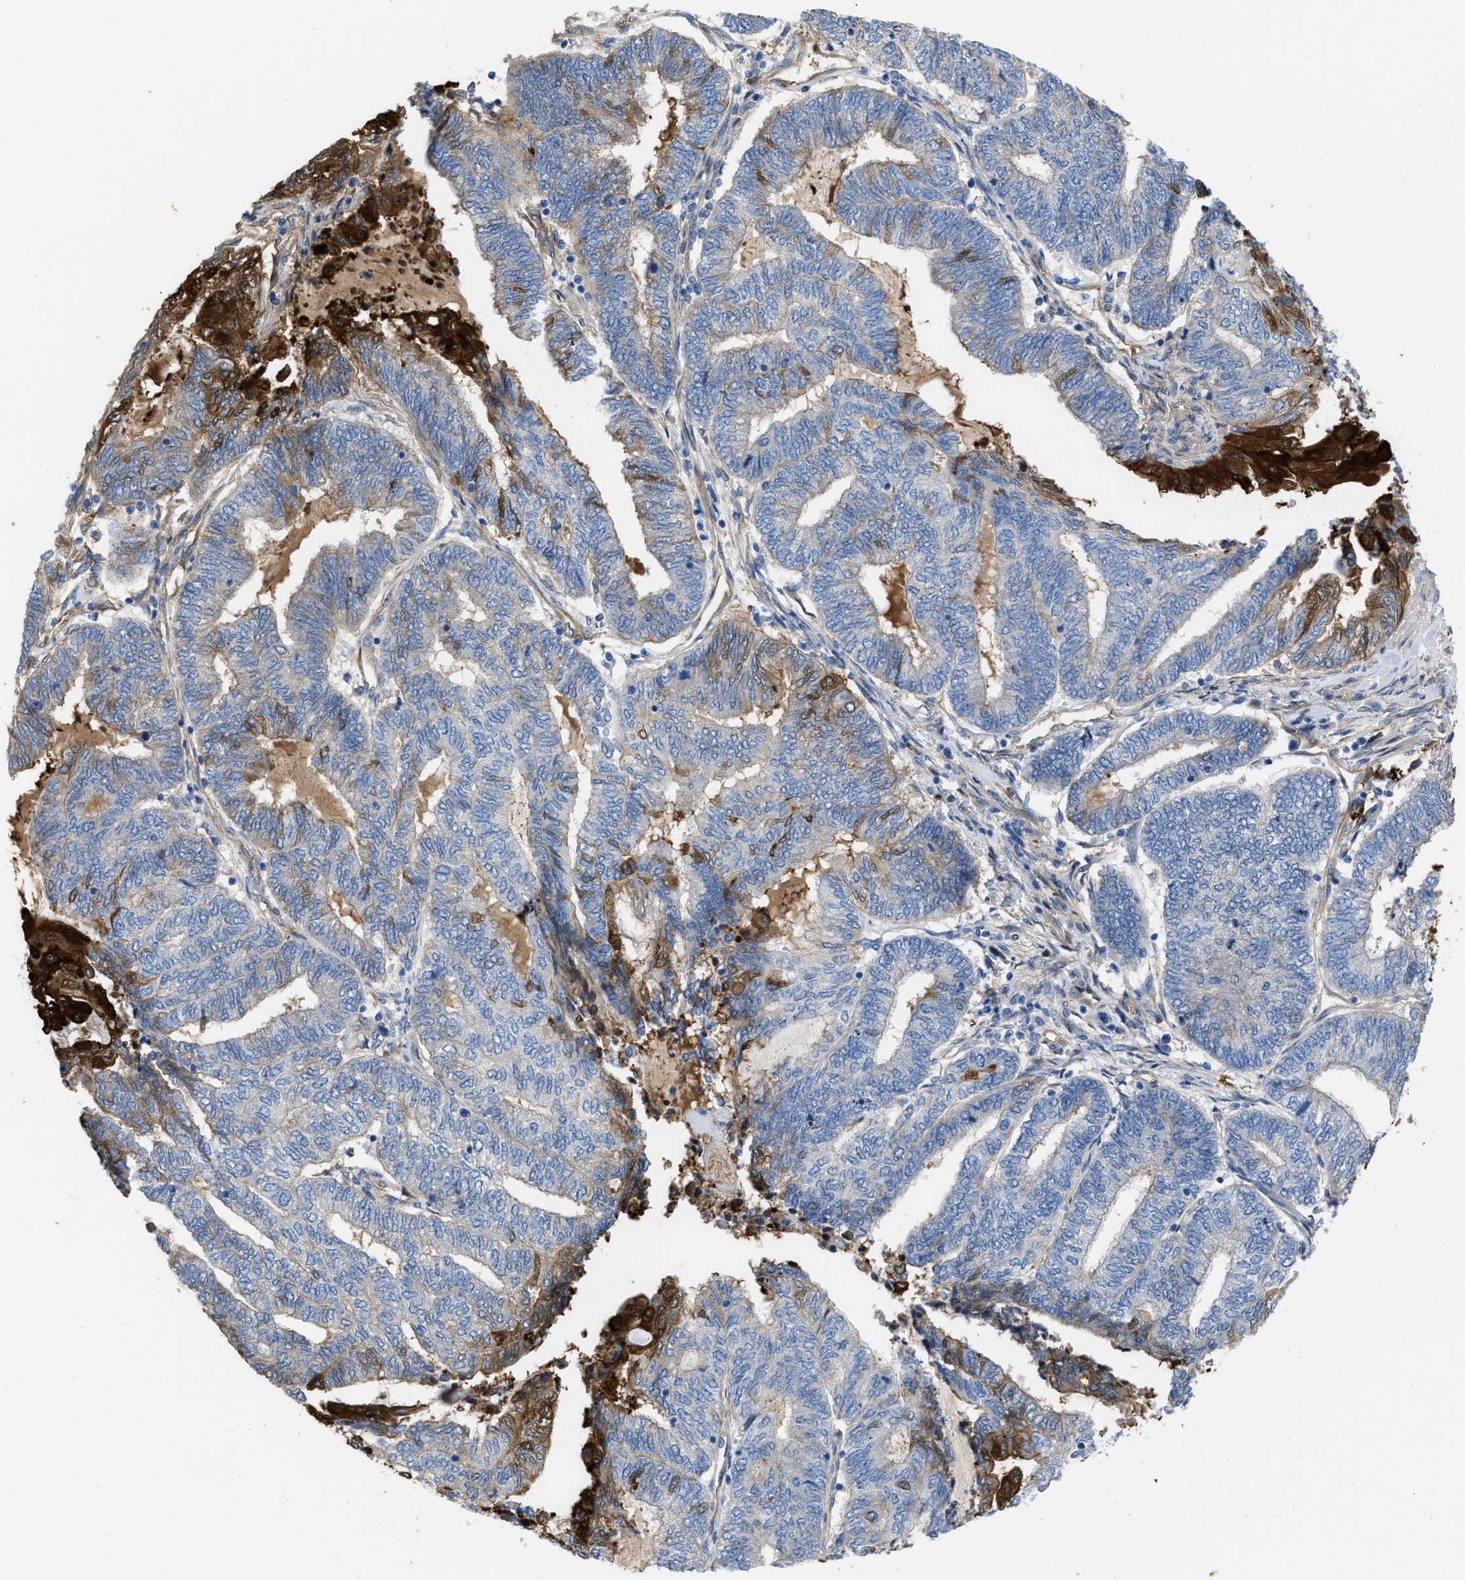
{"staining": {"intensity": "weak", "quantity": "<25%", "location": "cytoplasmic/membranous"}, "tissue": "endometrial cancer", "cell_type": "Tumor cells", "image_type": "cancer", "snomed": [{"axis": "morphology", "description": "Adenocarcinoma, NOS"}, {"axis": "topography", "description": "Uterus"}, {"axis": "topography", "description": "Endometrium"}], "caption": "Tumor cells show no significant protein positivity in endometrial cancer.", "gene": "TRIOBP", "patient": {"sex": "female", "age": 70}}